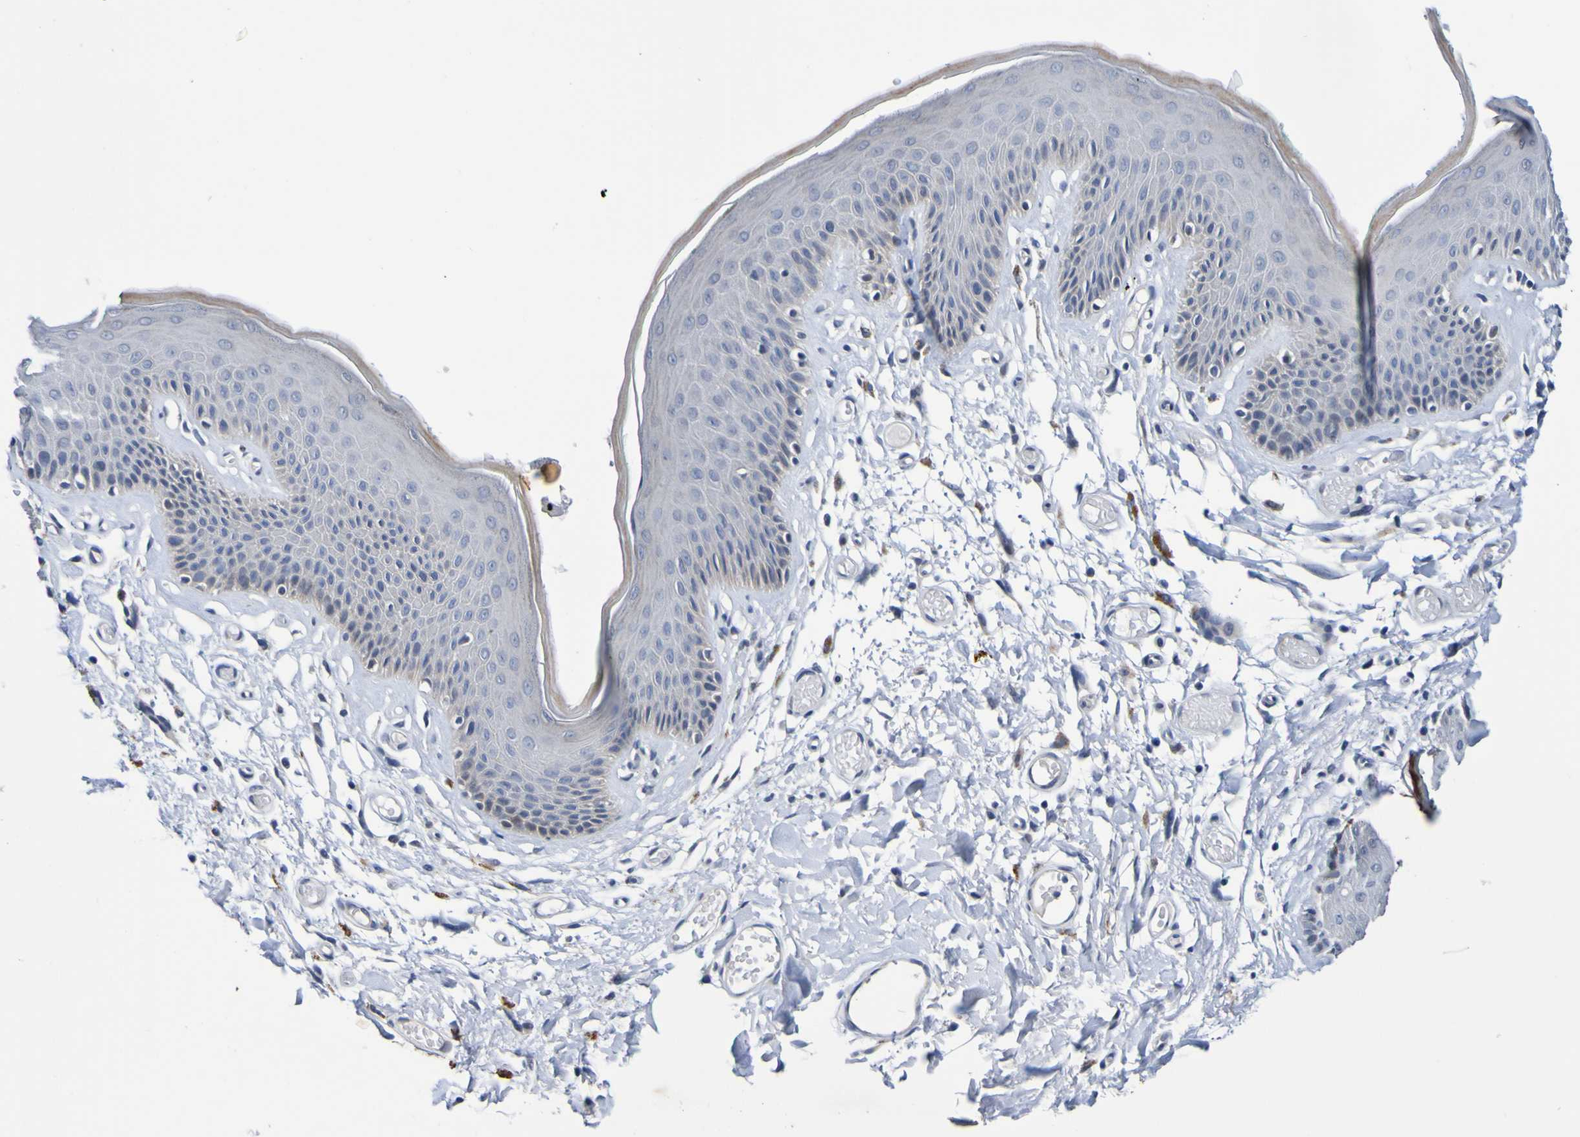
{"staining": {"intensity": "weak", "quantity": "<25%", "location": "cytoplasmic/membranous"}, "tissue": "skin", "cell_type": "Epidermal cells", "image_type": "normal", "snomed": [{"axis": "morphology", "description": "Normal tissue, NOS"}, {"axis": "topography", "description": "Vulva"}], "caption": "Immunohistochemical staining of unremarkable human skin reveals no significant positivity in epidermal cells. The staining is performed using DAB brown chromogen with nuclei counter-stained in using hematoxylin.", "gene": "VMA21", "patient": {"sex": "female", "age": 73}}